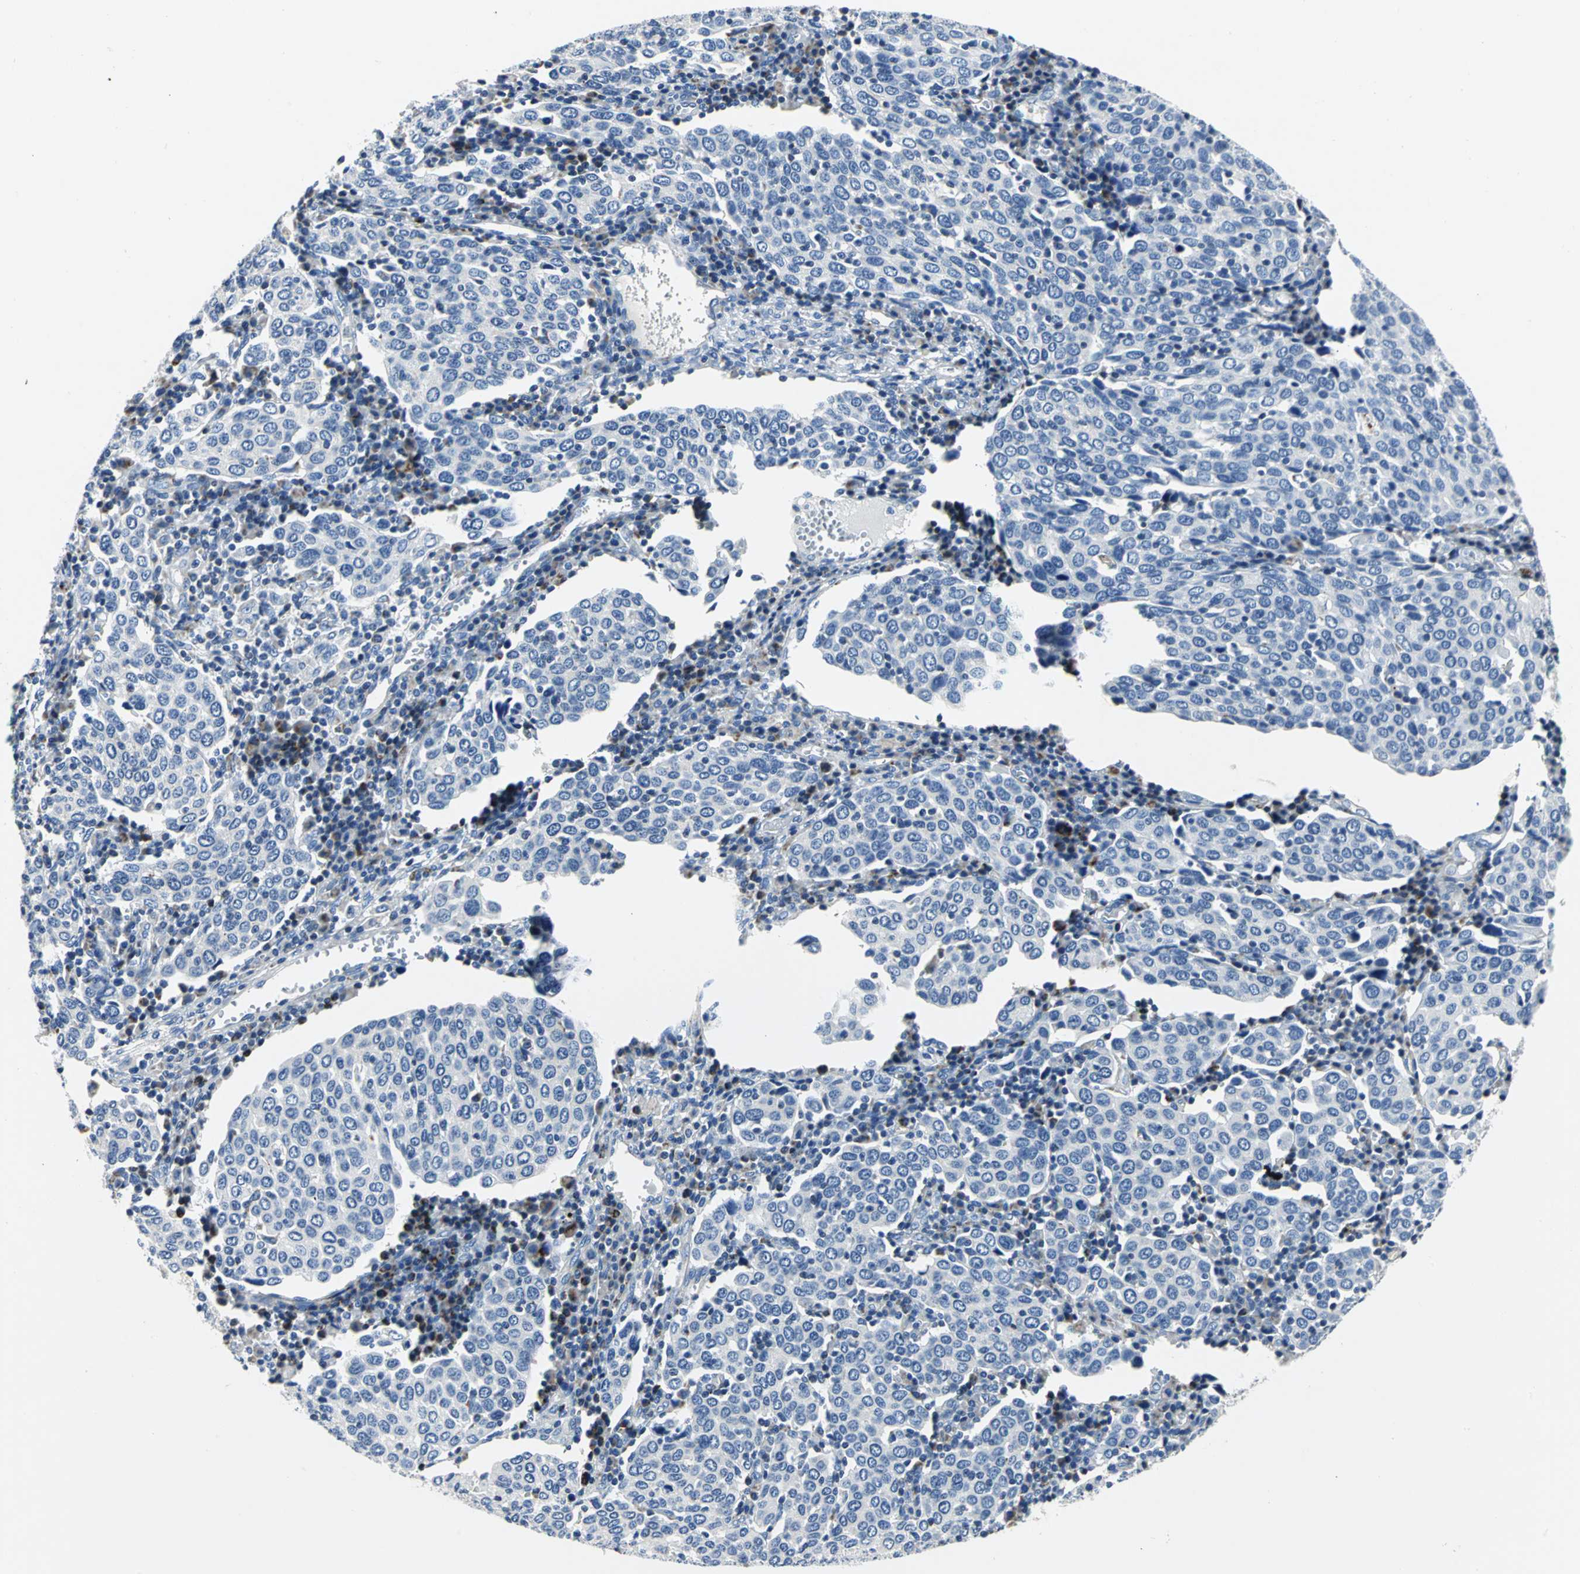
{"staining": {"intensity": "negative", "quantity": "none", "location": "none"}, "tissue": "cervical cancer", "cell_type": "Tumor cells", "image_type": "cancer", "snomed": [{"axis": "morphology", "description": "Squamous cell carcinoma, NOS"}, {"axis": "topography", "description": "Cervix"}], "caption": "The image reveals no significant staining in tumor cells of cervical cancer.", "gene": "IFI6", "patient": {"sex": "female", "age": 40}}